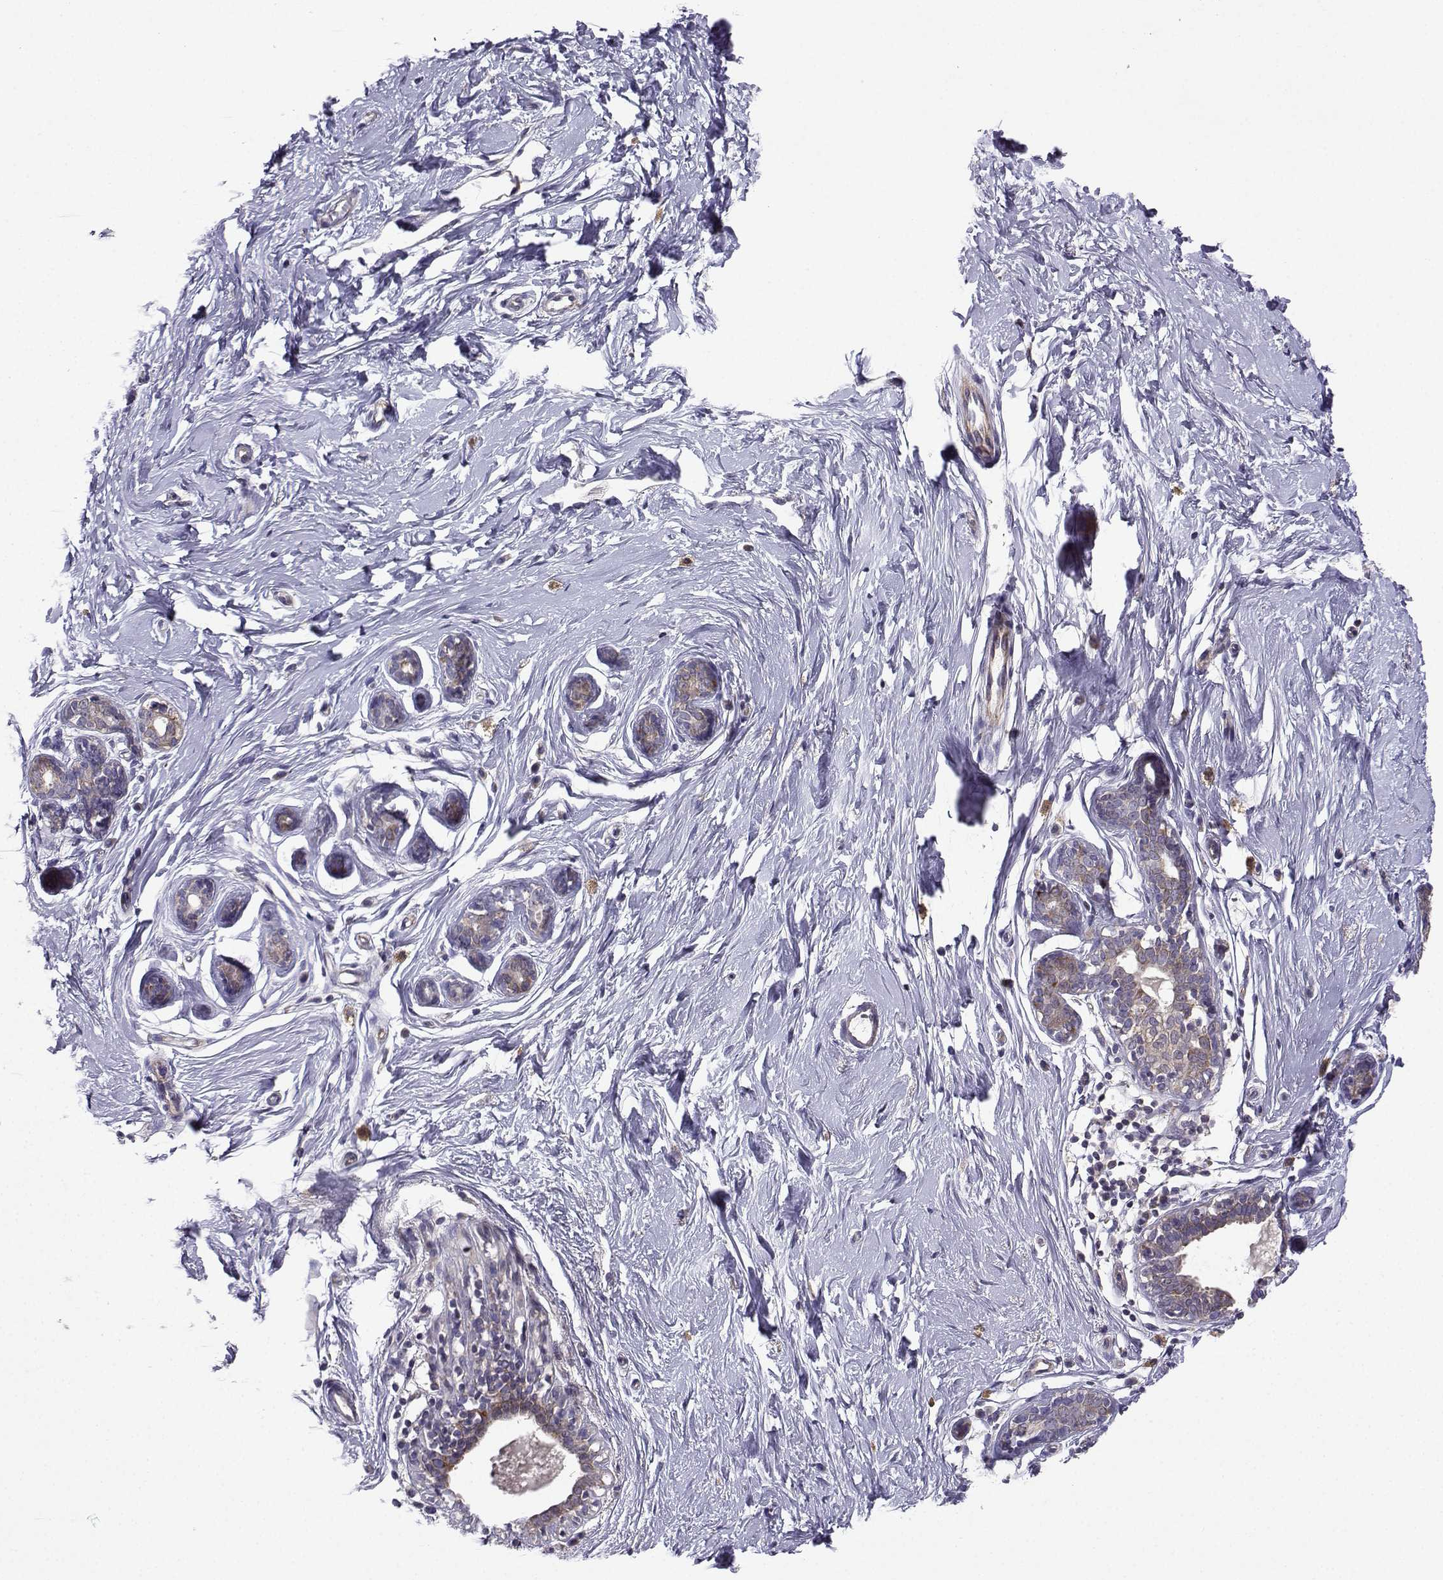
{"staining": {"intensity": "negative", "quantity": "none", "location": "none"}, "tissue": "breast", "cell_type": "Adipocytes", "image_type": "normal", "snomed": [{"axis": "morphology", "description": "Normal tissue, NOS"}, {"axis": "topography", "description": "Breast"}], "caption": "Photomicrograph shows no significant protein staining in adipocytes of unremarkable breast. (DAB (3,3'-diaminobenzidine) immunohistochemistry (IHC) with hematoxylin counter stain).", "gene": "STXBP5", "patient": {"sex": "female", "age": 37}}